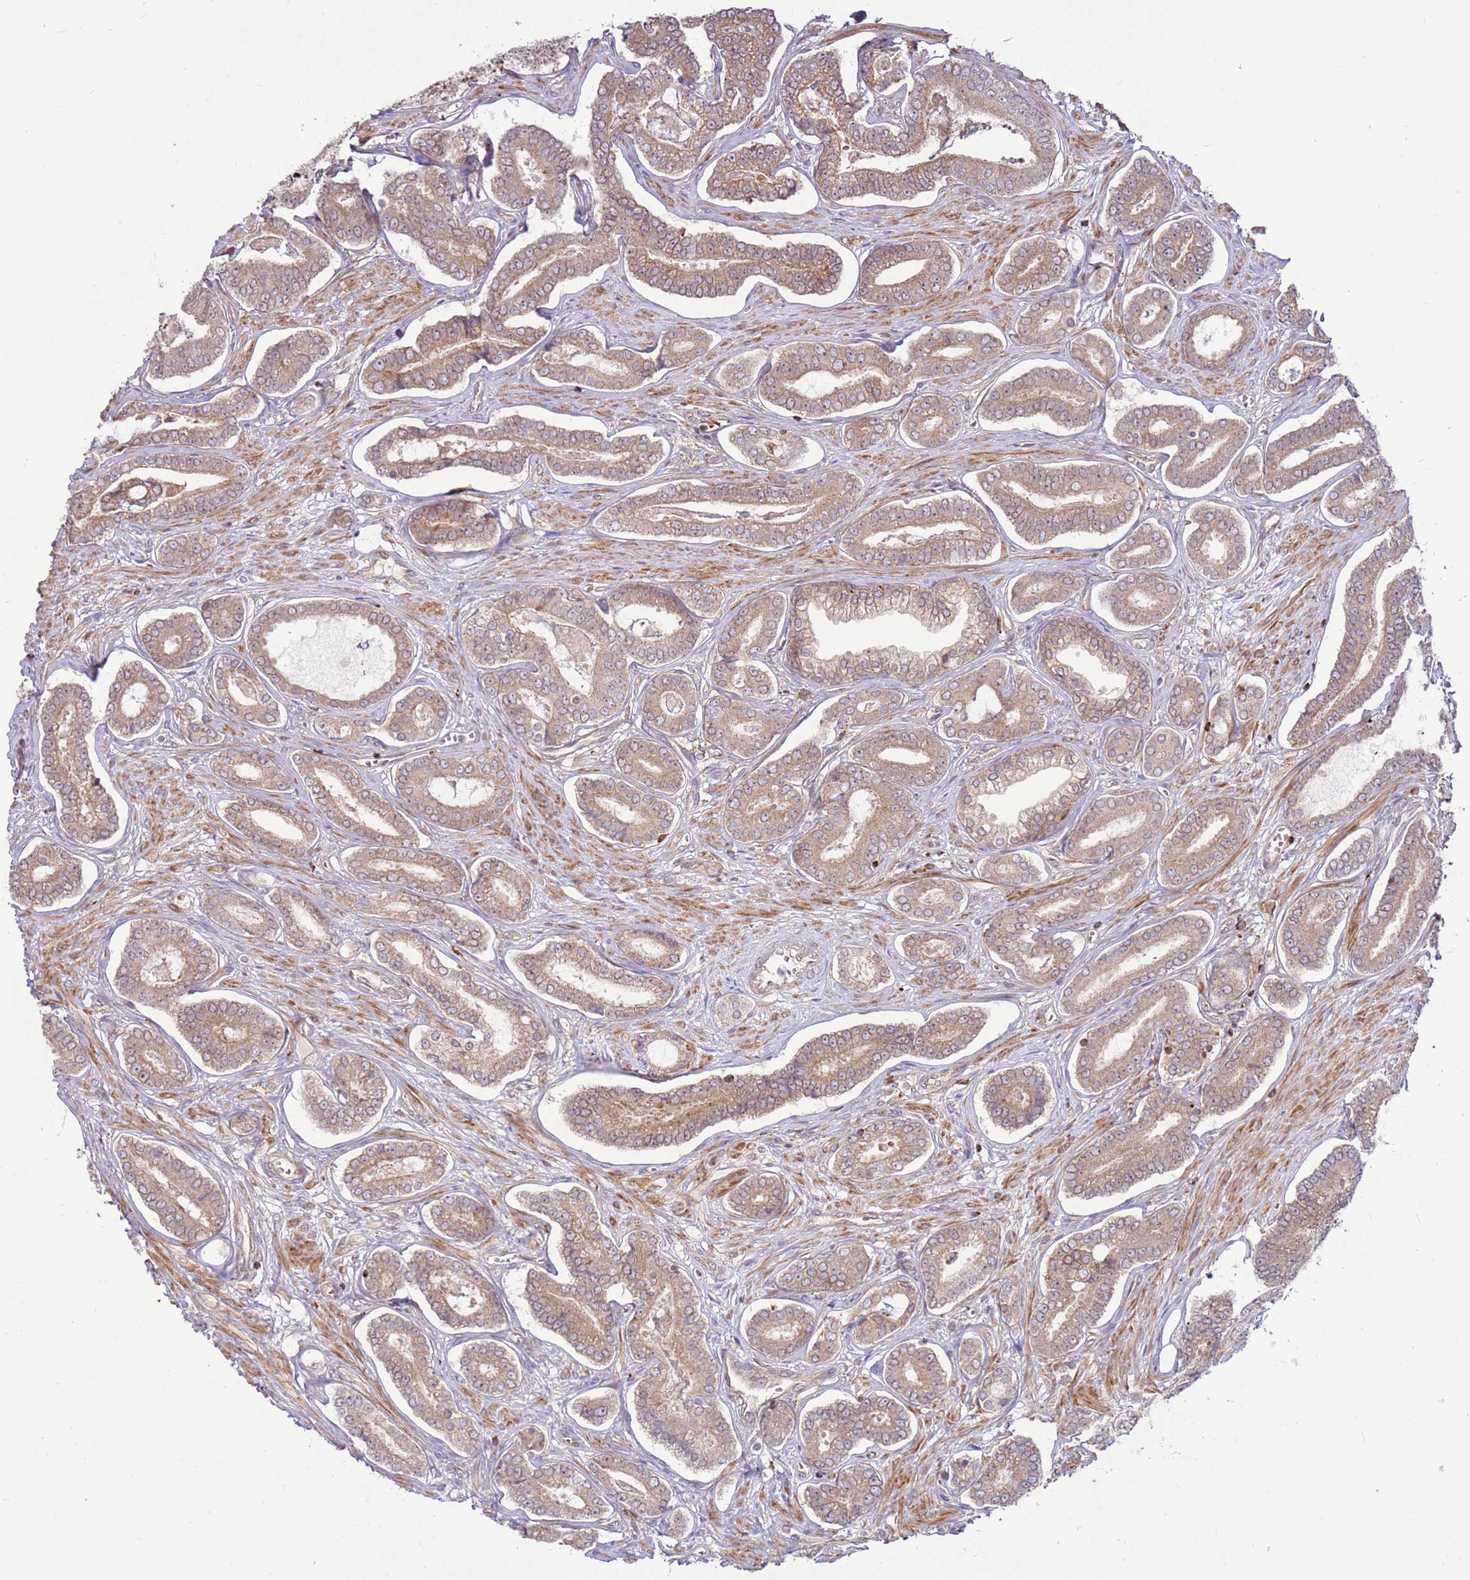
{"staining": {"intensity": "moderate", "quantity": ">75%", "location": "cytoplasmic/membranous"}, "tissue": "prostate cancer", "cell_type": "Tumor cells", "image_type": "cancer", "snomed": [{"axis": "morphology", "description": "Adenocarcinoma, NOS"}, {"axis": "topography", "description": "Prostate and seminal vesicle, NOS"}], "caption": "There is medium levels of moderate cytoplasmic/membranous expression in tumor cells of prostate cancer (adenocarcinoma), as demonstrated by immunohistochemical staining (brown color).", "gene": "DDX19B", "patient": {"sex": "male", "age": 76}}